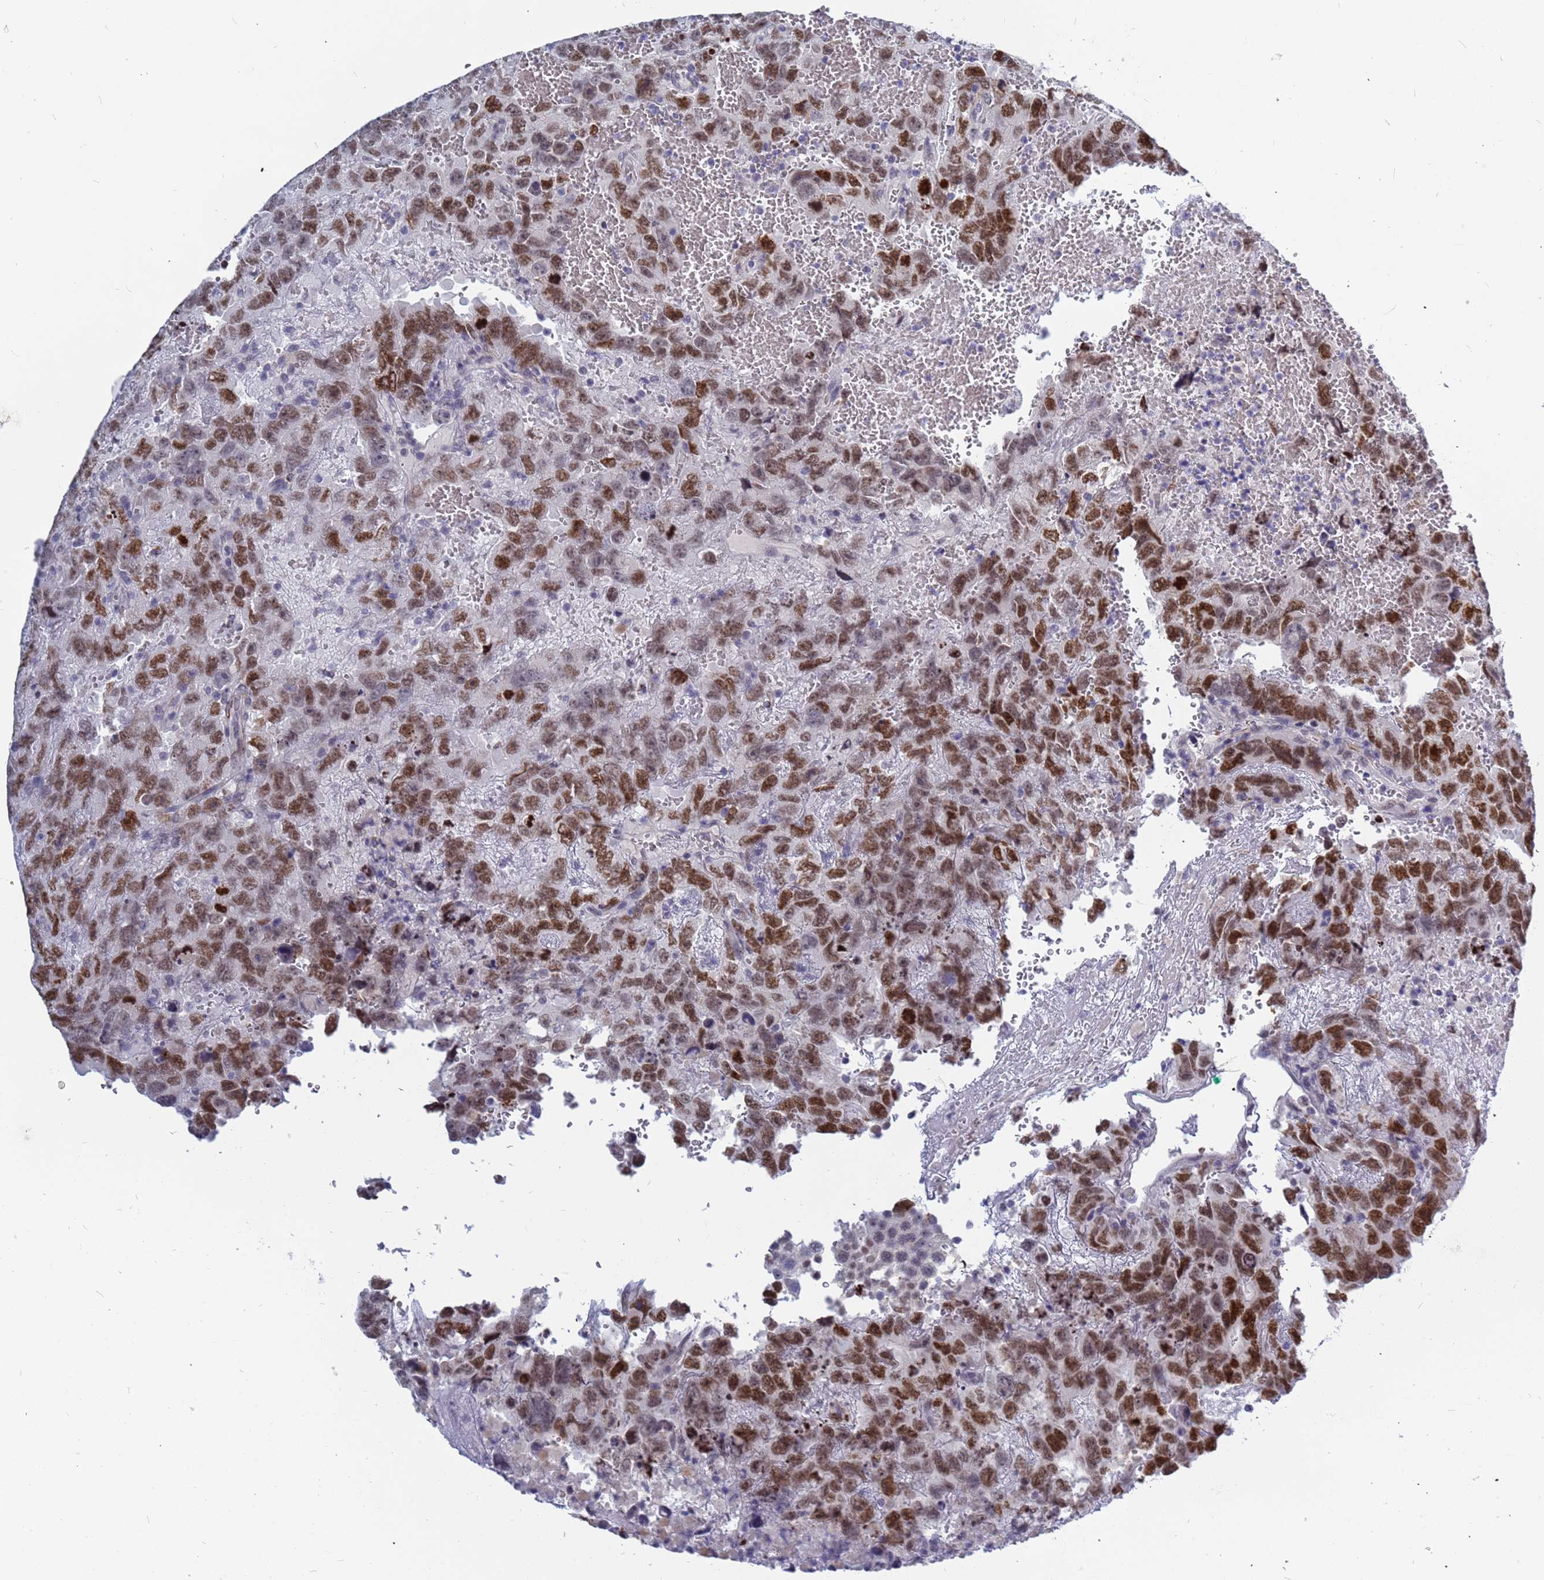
{"staining": {"intensity": "strong", "quantity": ">75%", "location": "nuclear"}, "tissue": "testis cancer", "cell_type": "Tumor cells", "image_type": "cancer", "snomed": [{"axis": "morphology", "description": "Carcinoma, Embryonal, NOS"}, {"axis": "topography", "description": "Testis"}], "caption": "Immunohistochemistry (DAB) staining of testis embryonal carcinoma reveals strong nuclear protein positivity in approximately >75% of tumor cells. (Brightfield microscopy of DAB IHC at high magnification).", "gene": "CXorf65", "patient": {"sex": "male", "age": 45}}